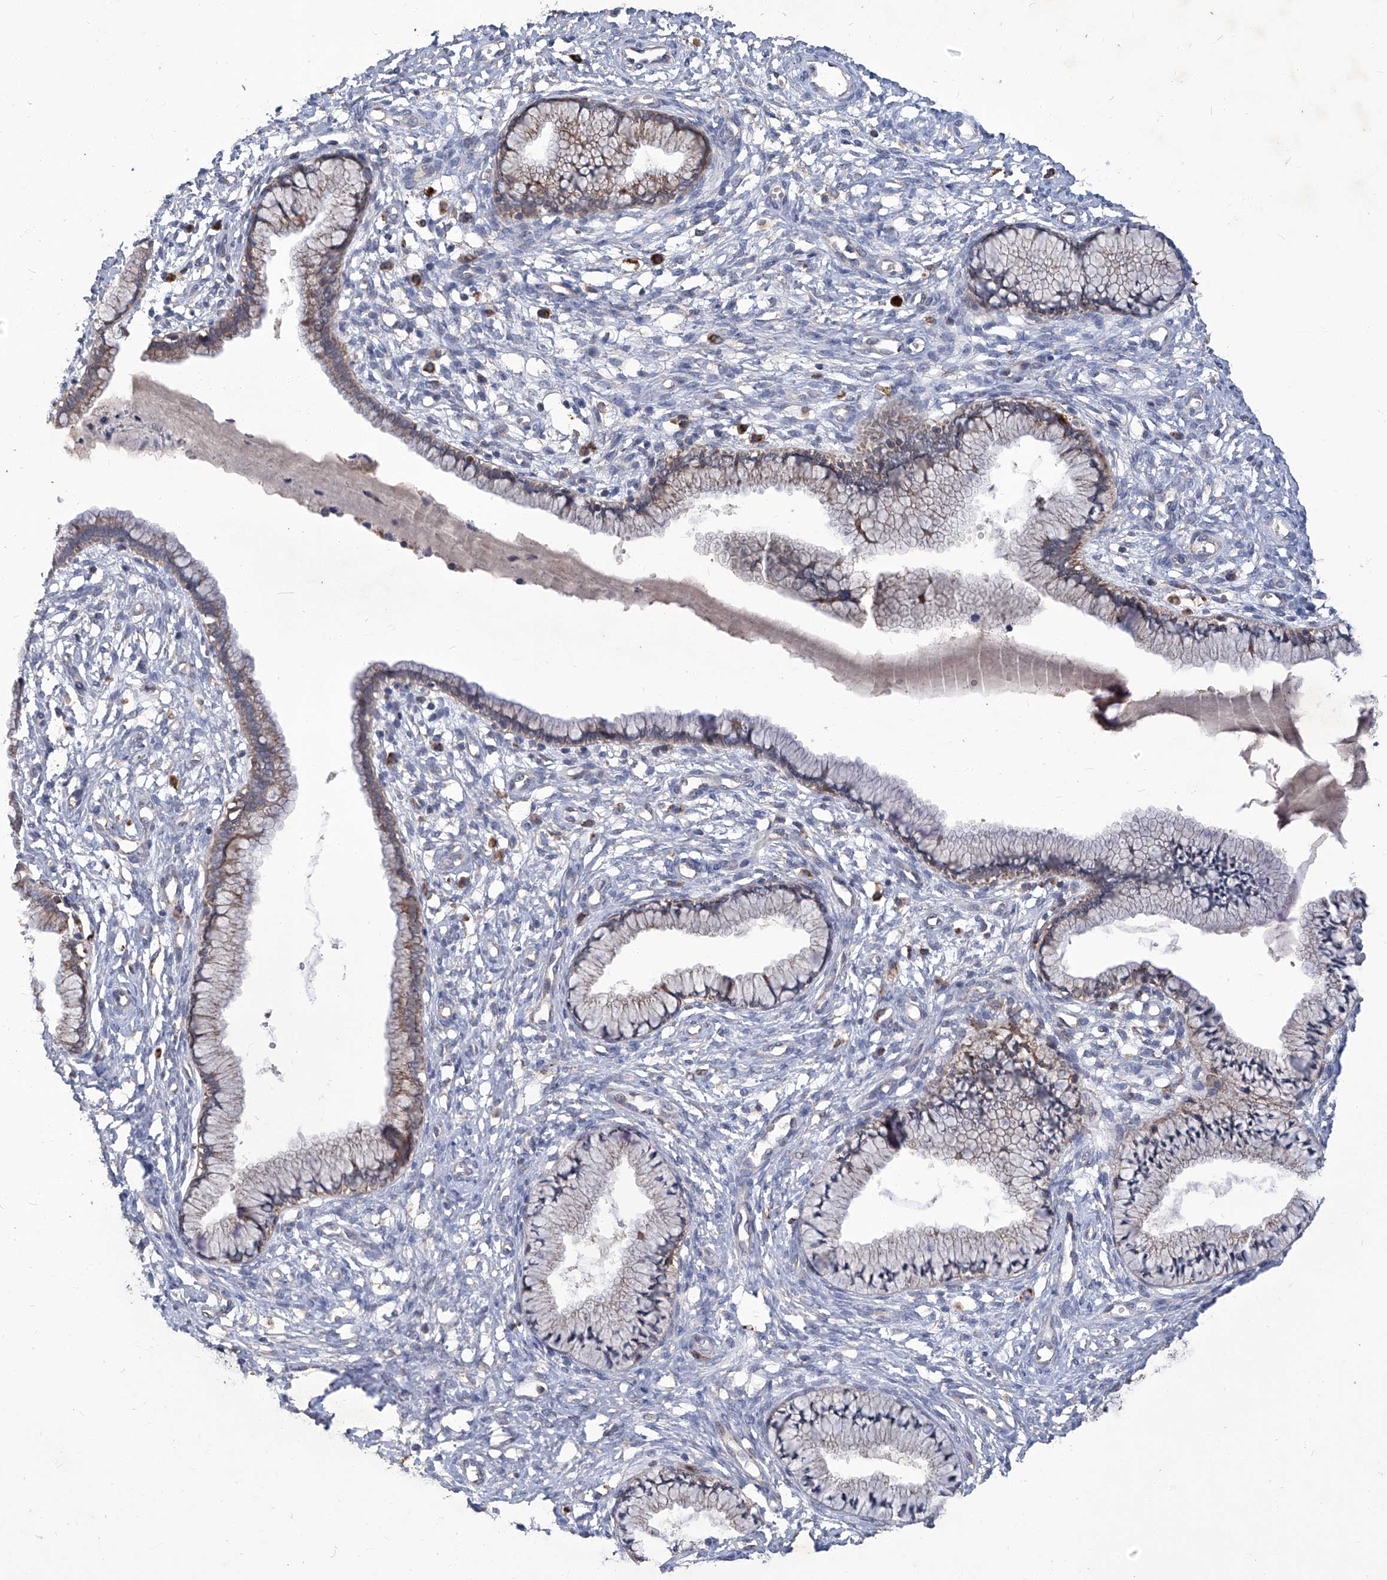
{"staining": {"intensity": "moderate", "quantity": "25%-75%", "location": "cytoplasmic/membranous"}, "tissue": "cervix", "cell_type": "Glandular cells", "image_type": "normal", "snomed": [{"axis": "morphology", "description": "Normal tissue, NOS"}, {"axis": "topography", "description": "Cervix"}], "caption": "Moderate cytoplasmic/membranous positivity for a protein is appreciated in approximately 25%-75% of glandular cells of benign cervix using IHC.", "gene": "TNFRSF13B", "patient": {"sex": "female", "age": 36}}